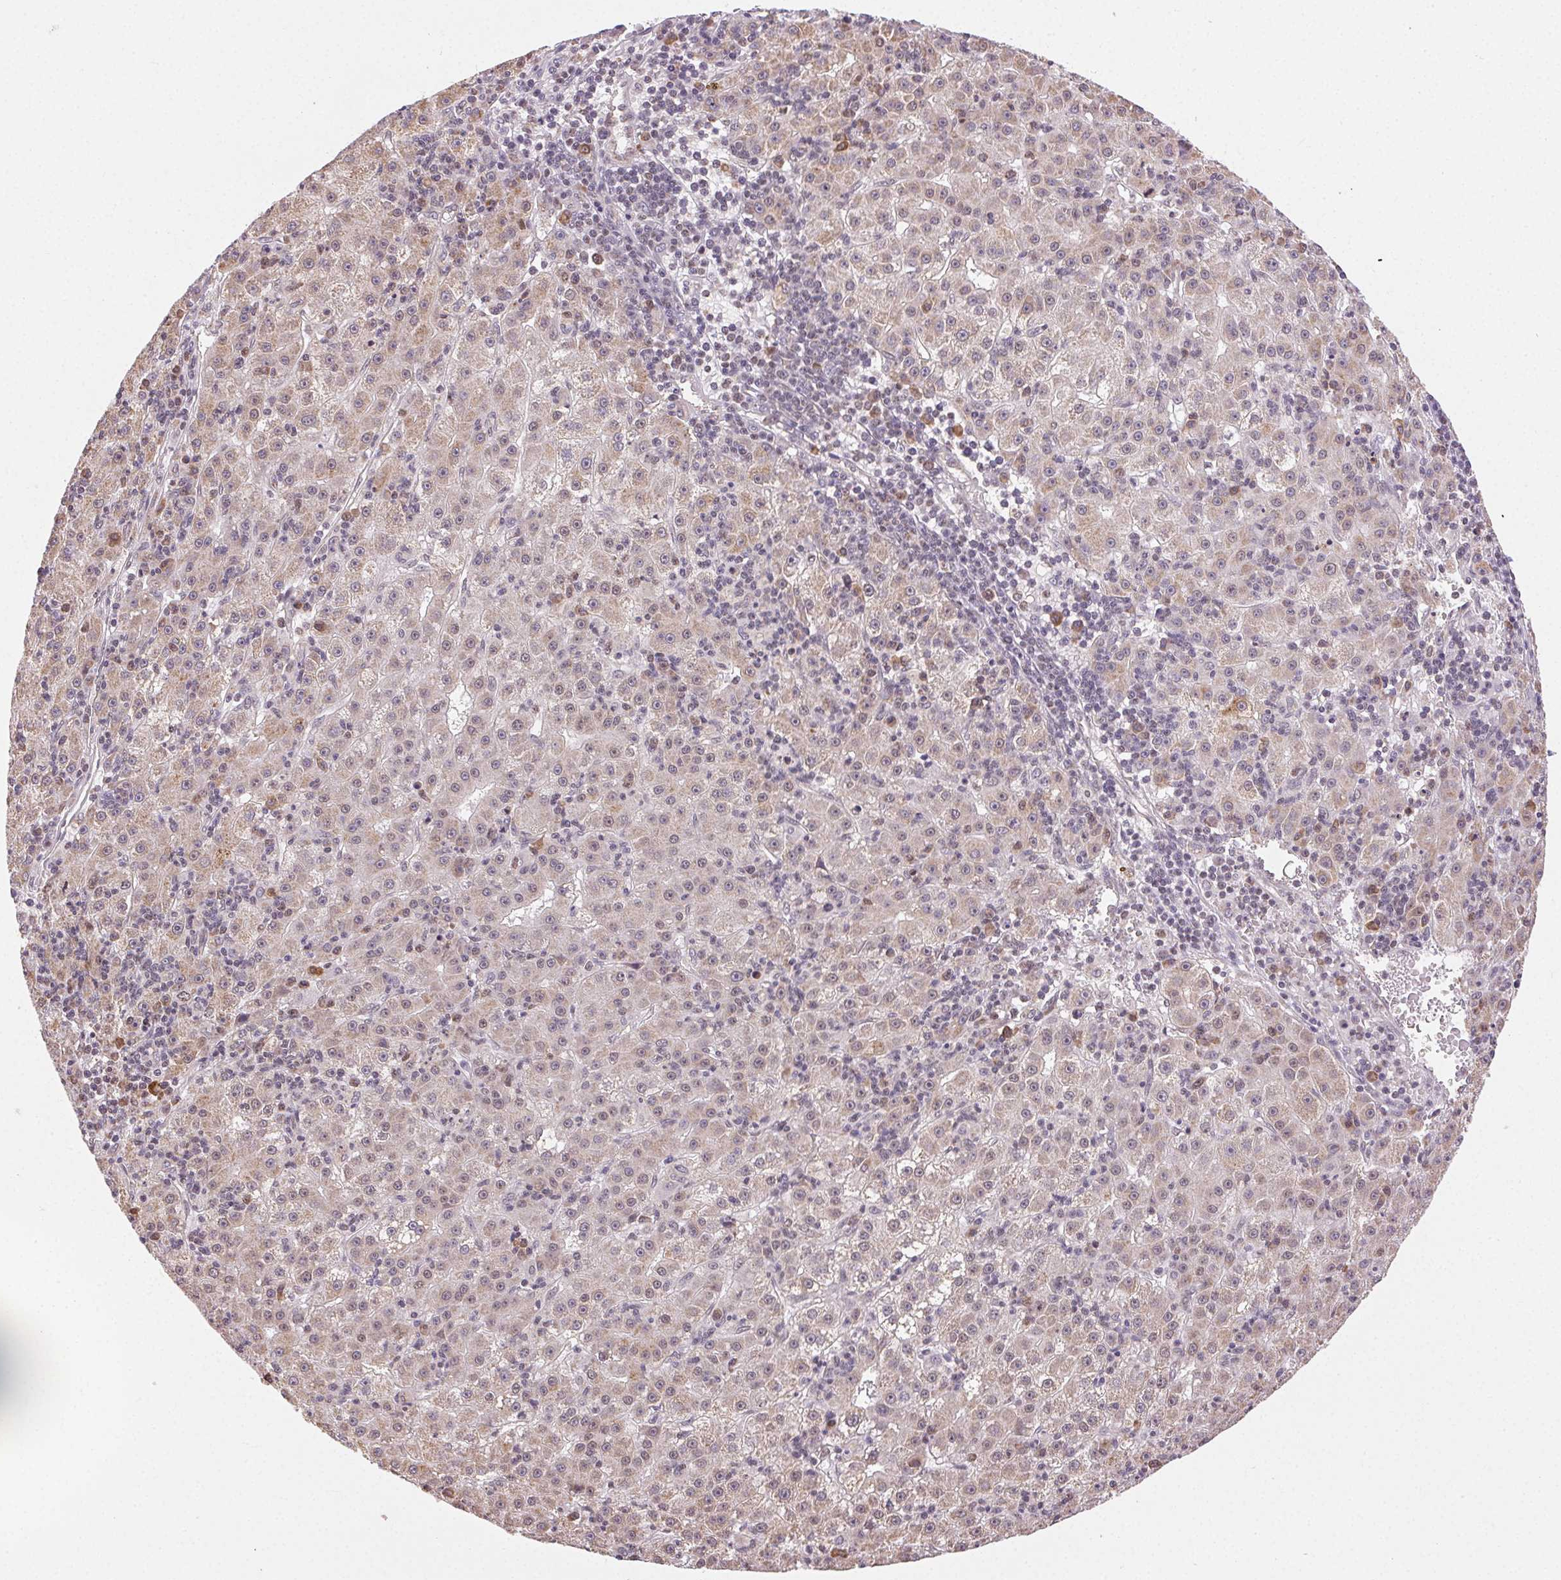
{"staining": {"intensity": "weak", "quantity": "25%-75%", "location": "cytoplasmic/membranous"}, "tissue": "liver cancer", "cell_type": "Tumor cells", "image_type": "cancer", "snomed": [{"axis": "morphology", "description": "Carcinoma, Hepatocellular, NOS"}, {"axis": "topography", "description": "Liver"}], "caption": "IHC (DAB) staining of human liver hepatocellular carcinoma displays weak cytoplasmic/membranous protein positivity in approximately 25%-75% of tumor cells.", "gene": "PIWIL4", "patient": {"sex": "male", "age": 76}}